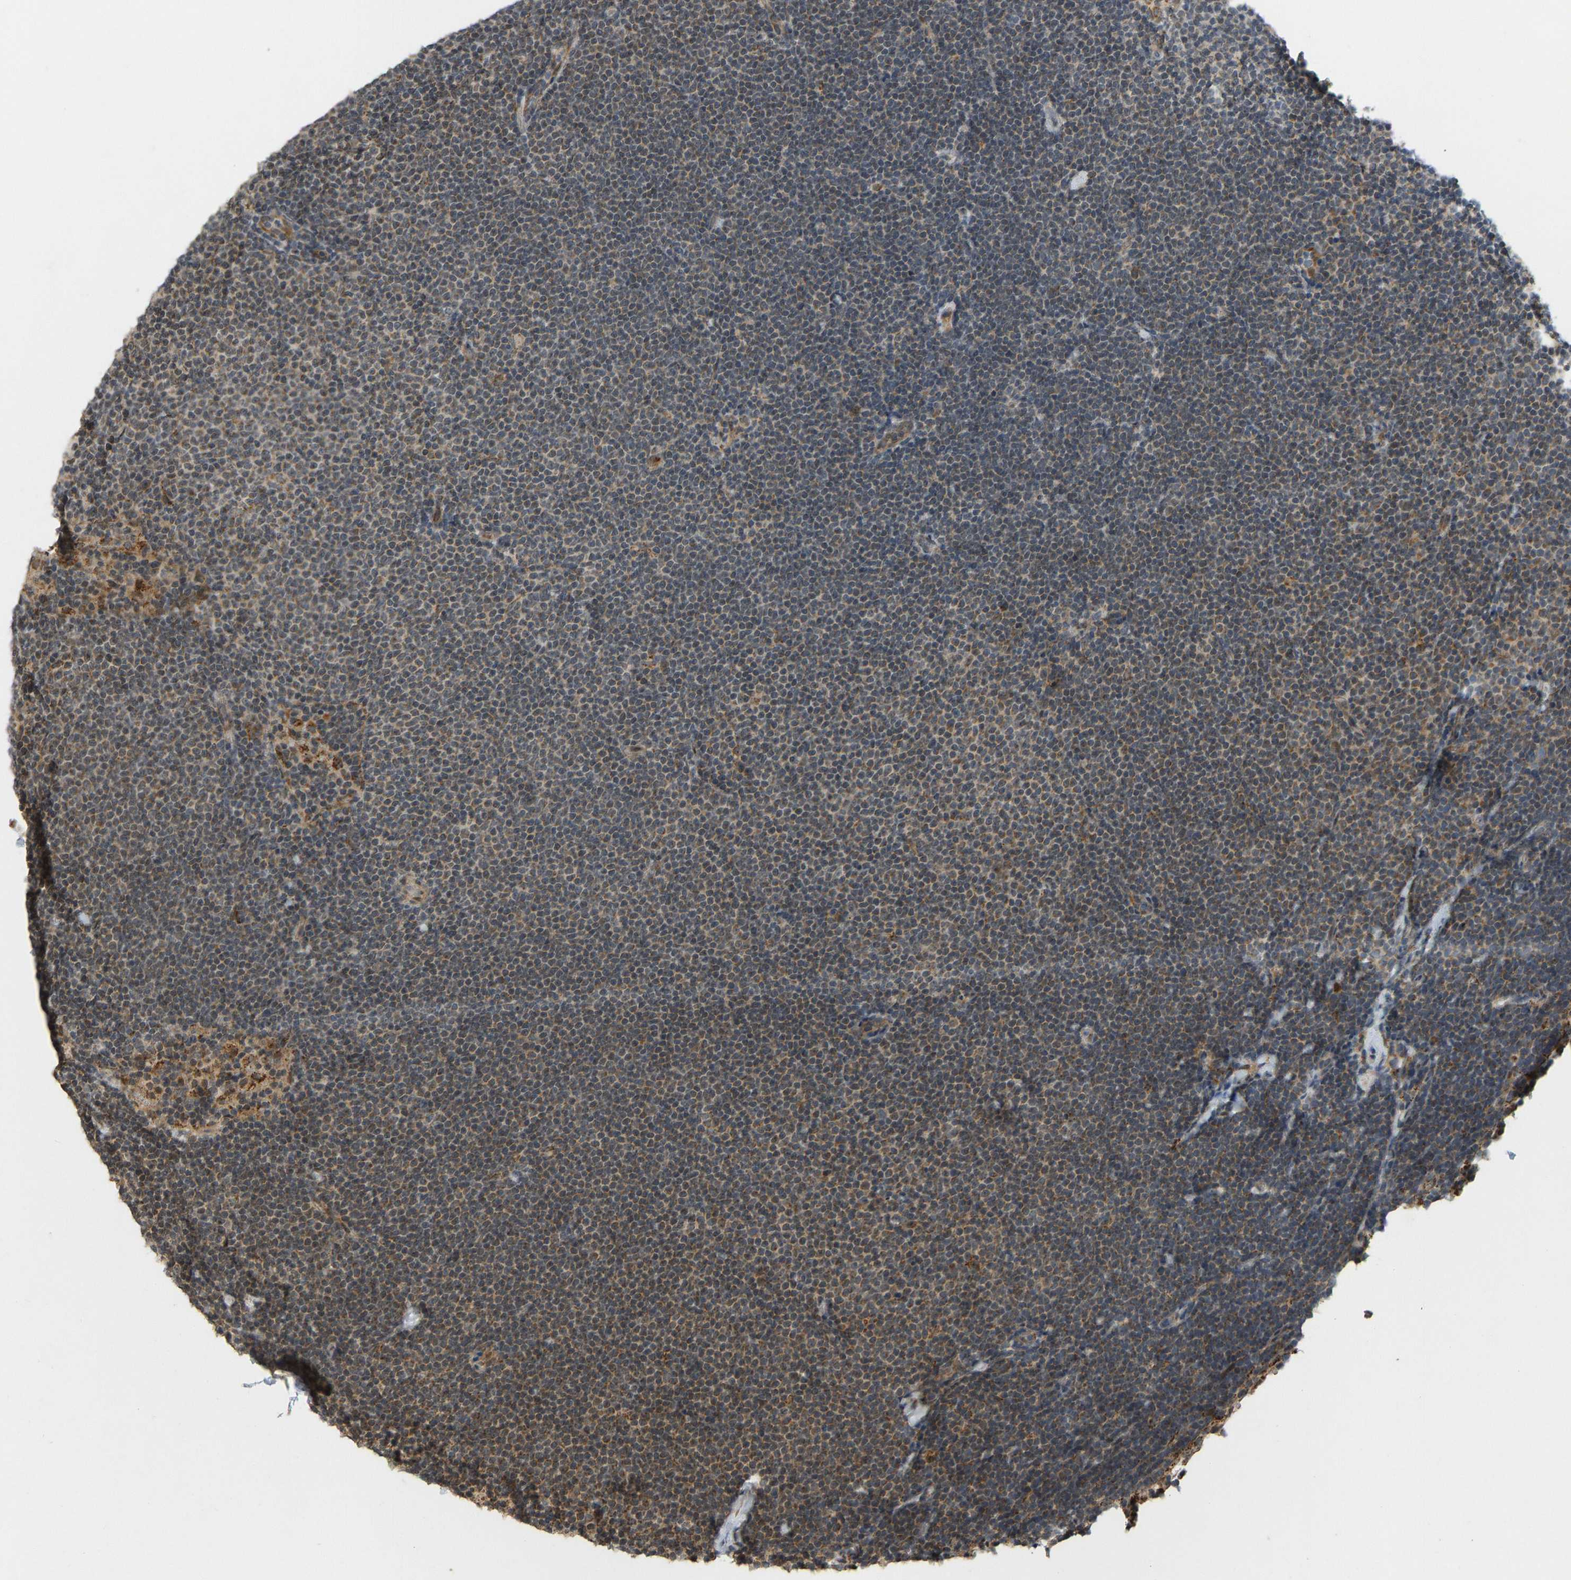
{"staining": {"intensity": "moderate", "quantity": ">75%", "location": "cytoplasmic/membranous"}, "tissue": "lymphoma", "cell_type": "Tumor cells", "image_type": "cancer", "snomed": [{"axis": "morphology", "description": "Malignant lymphoma, non-Hodgkin's type, Low grade"}, {"axis": "topography", "description": "Lymph node"}], "caption": "The micrograph shows immunohistochemical staining of lymphoma. There is moderate cytoplasmic/membranous staining is appreciated in about >75% of tumor cells. (DAB IHC with brightfield microscopy, high magnification).", "gene": "ACADS", "patient": {"sex": "female", "age": 53}}